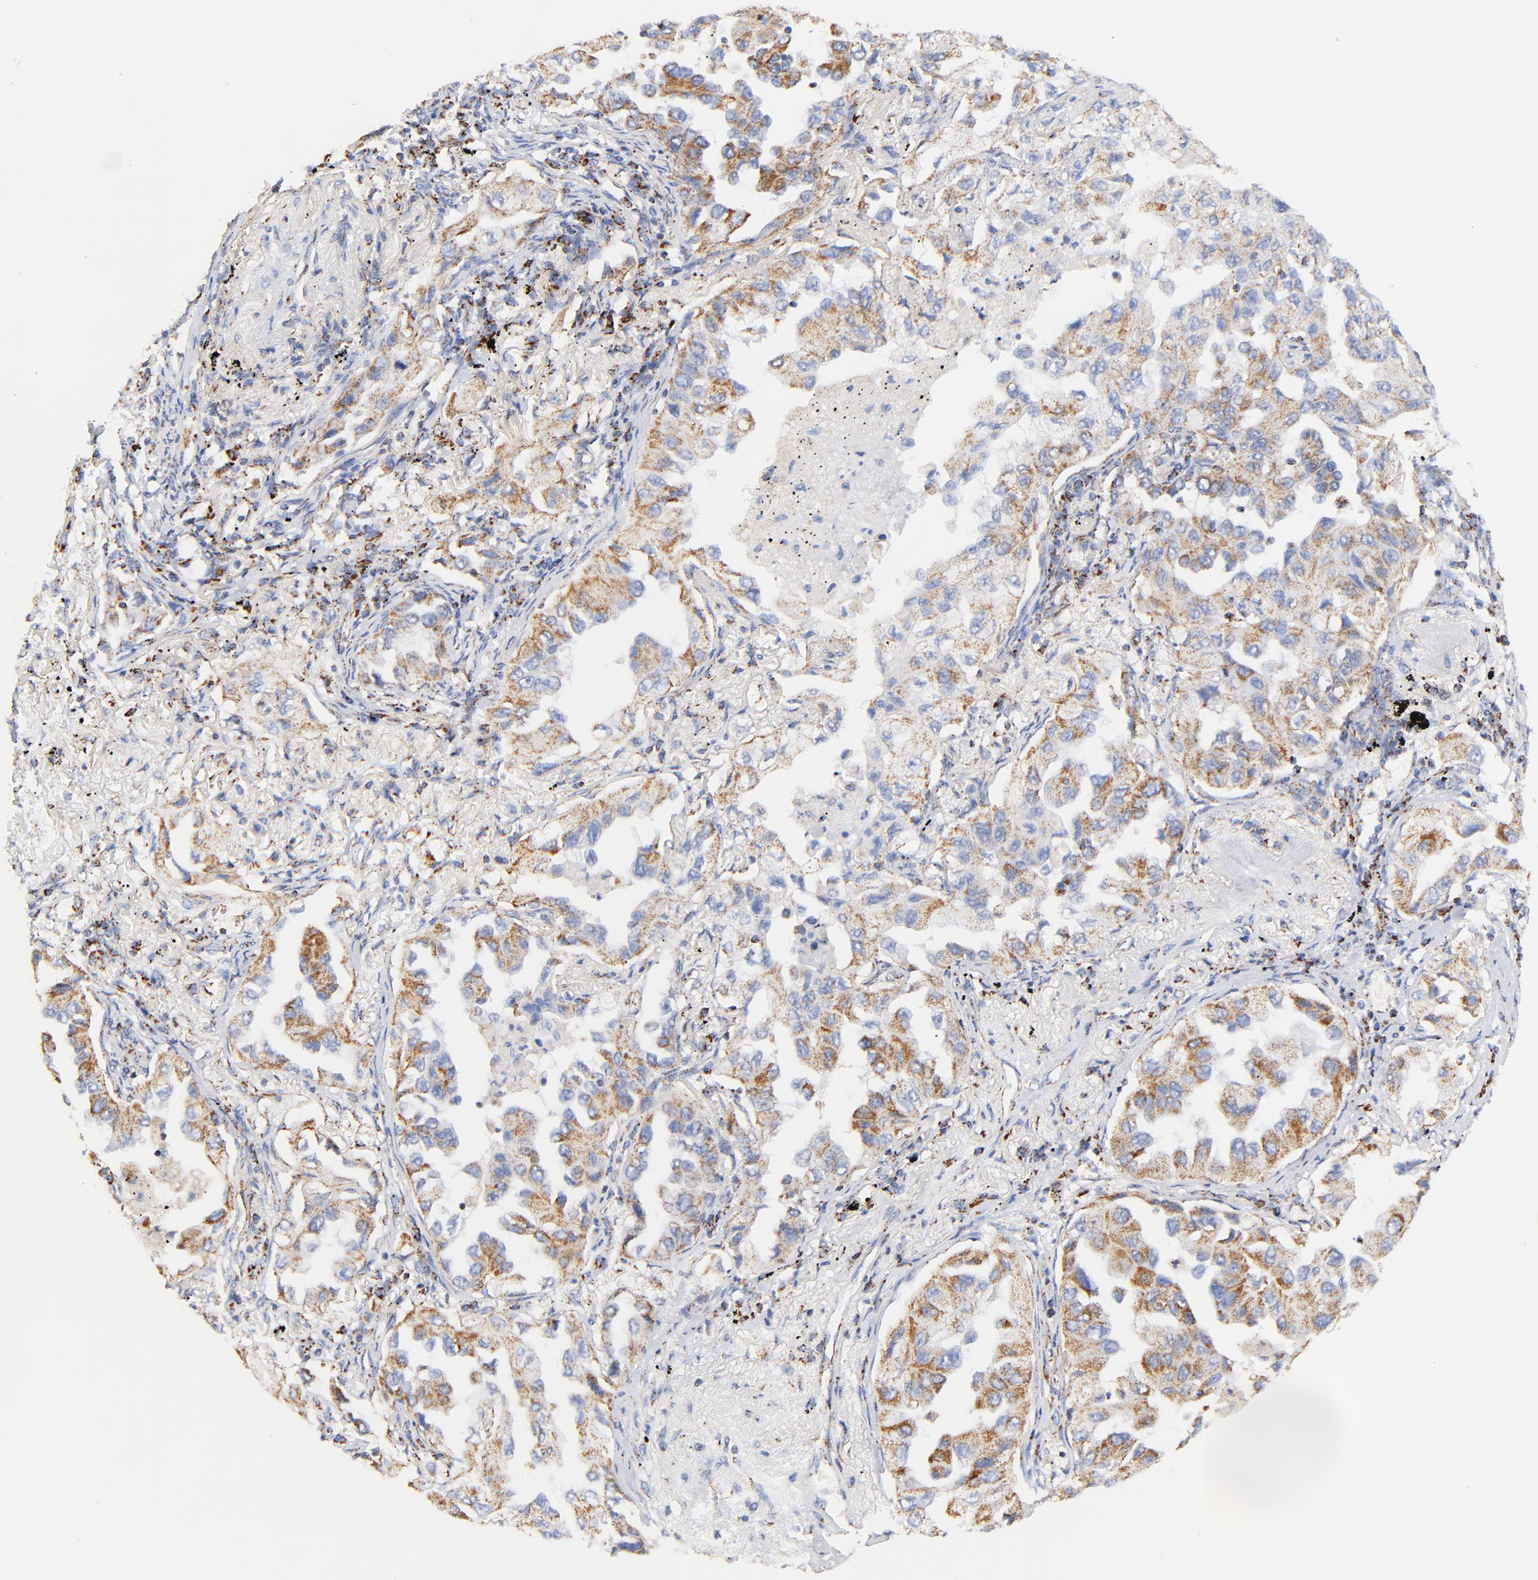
{"staining": {"intensity": "moderate", "quantity": "25%-75%", "location": "cytoplasmic/membranous"}, "tissue": "lung cancer", "cell_type": "Tumor cells", "image_type": "cancer", "snomed": [{"axis": "morphology", "description": "Adenocarcinoma, NOS"}, {"axis": "topography", "description": "Lung"}], "caption": "The micrograph reveals a brown stain indicating the presence of a protein in the cytoplasmic/membranous of tumor cells in lung cancer. Immunohistochemistry stains the protein in brown and the nuclei are stained blue.", "gene": "ATP5F1D", "patient": {"sex": "female", "age": 65}}